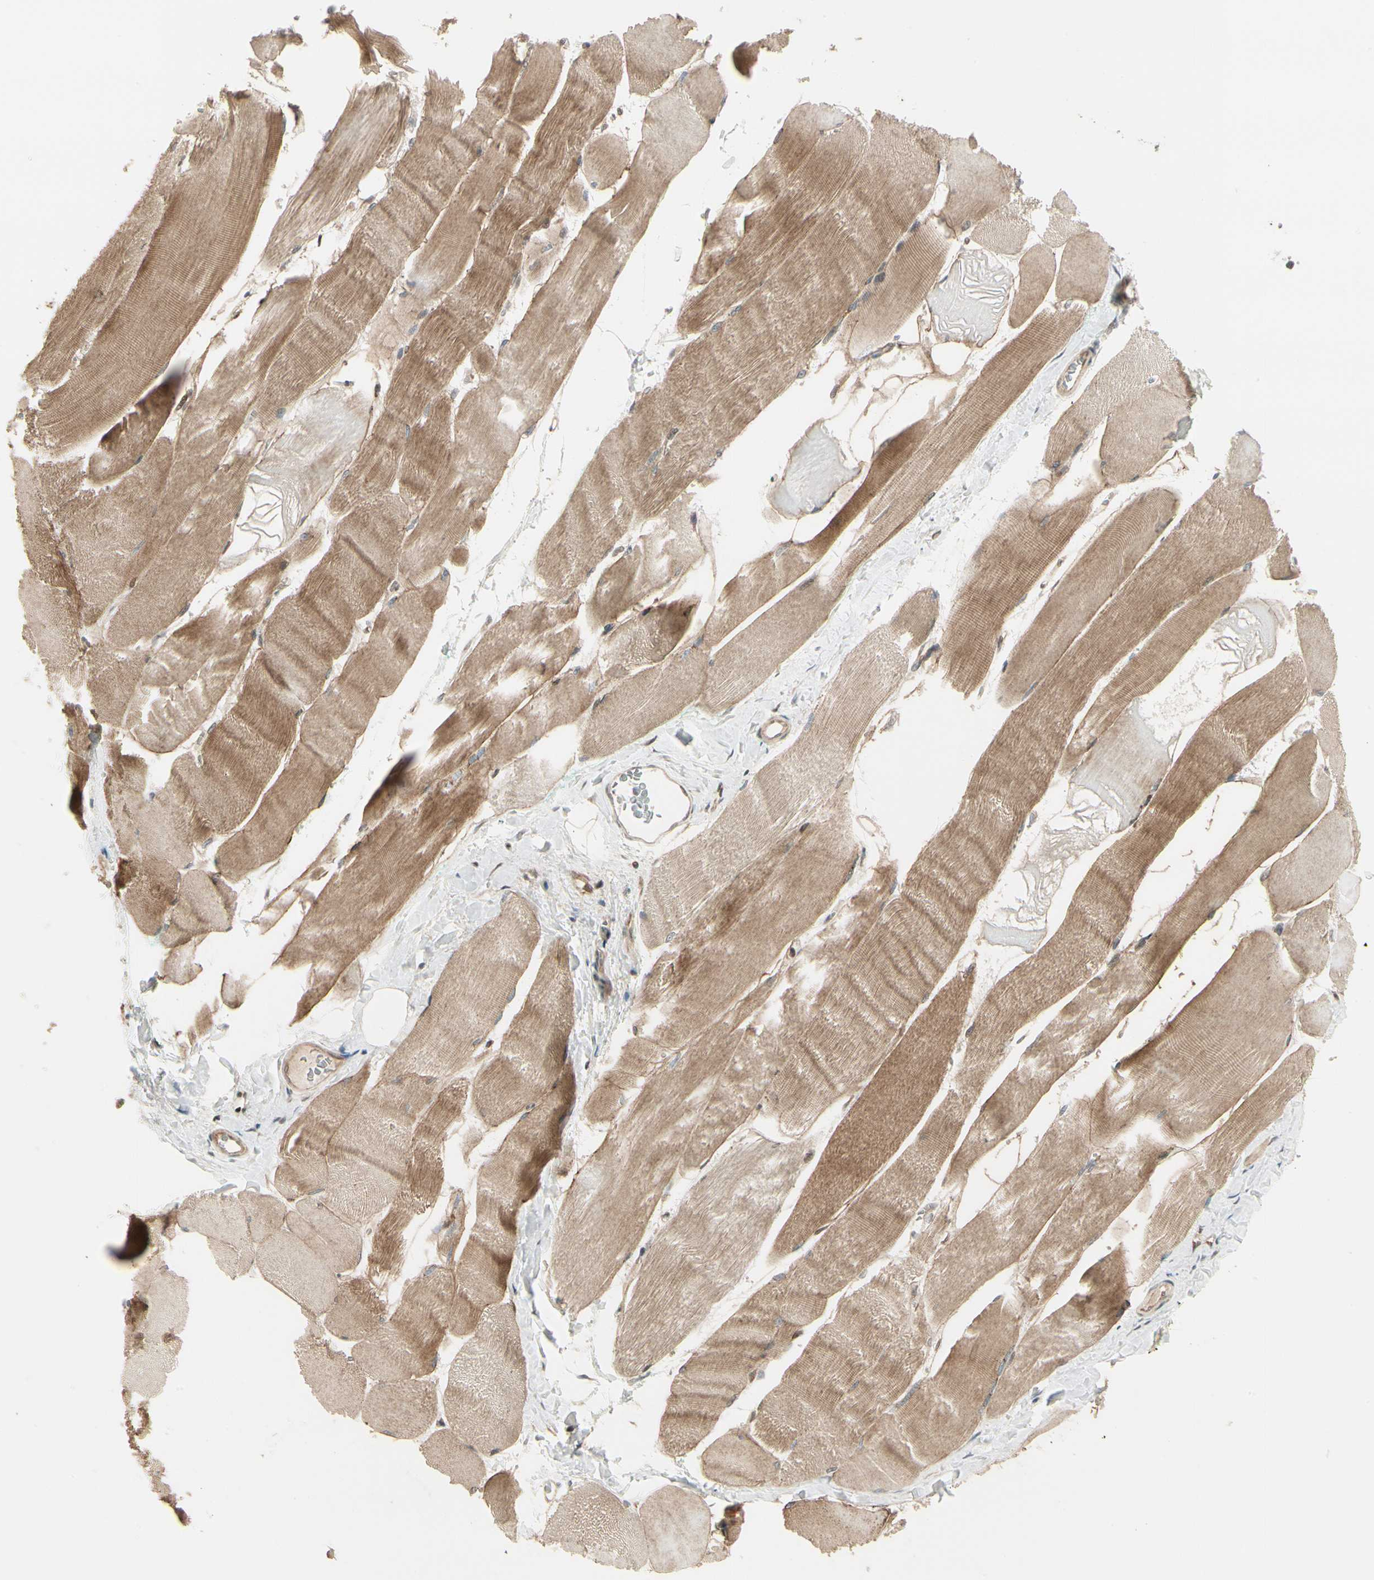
{"staining": {"intensity": "moderate", "quantity": ">75%", "location": "cytoplasmic/membranous"}, "tissue": "skeletal muscle", "cell_type": "Myocytes", "image_type": "normal", "snomed": [{"axis": "morphology", "description": "Normal tissue, NOS"}, {"axis": "morphology", "description": "Squamous cell carcinoma, NOS"}, {"axis": "topography", "description": "Skeletal muscle"}], "caption": "High-power microscopy captured an immunohistochemistry histopathology image of normal skeletal muscle, revealing moderate cytoplasmic/membranous positivity in approximately >75% of myocytes. The staining was performed using DAB (3,3'-diaminobenzidine) to visualize the protein expression in brown, while the nuclei were stained in blue with hematoxylin (Magnification: 20x).", "gene": "SVBP", "patient": {"sex": "male", "age": 51}}